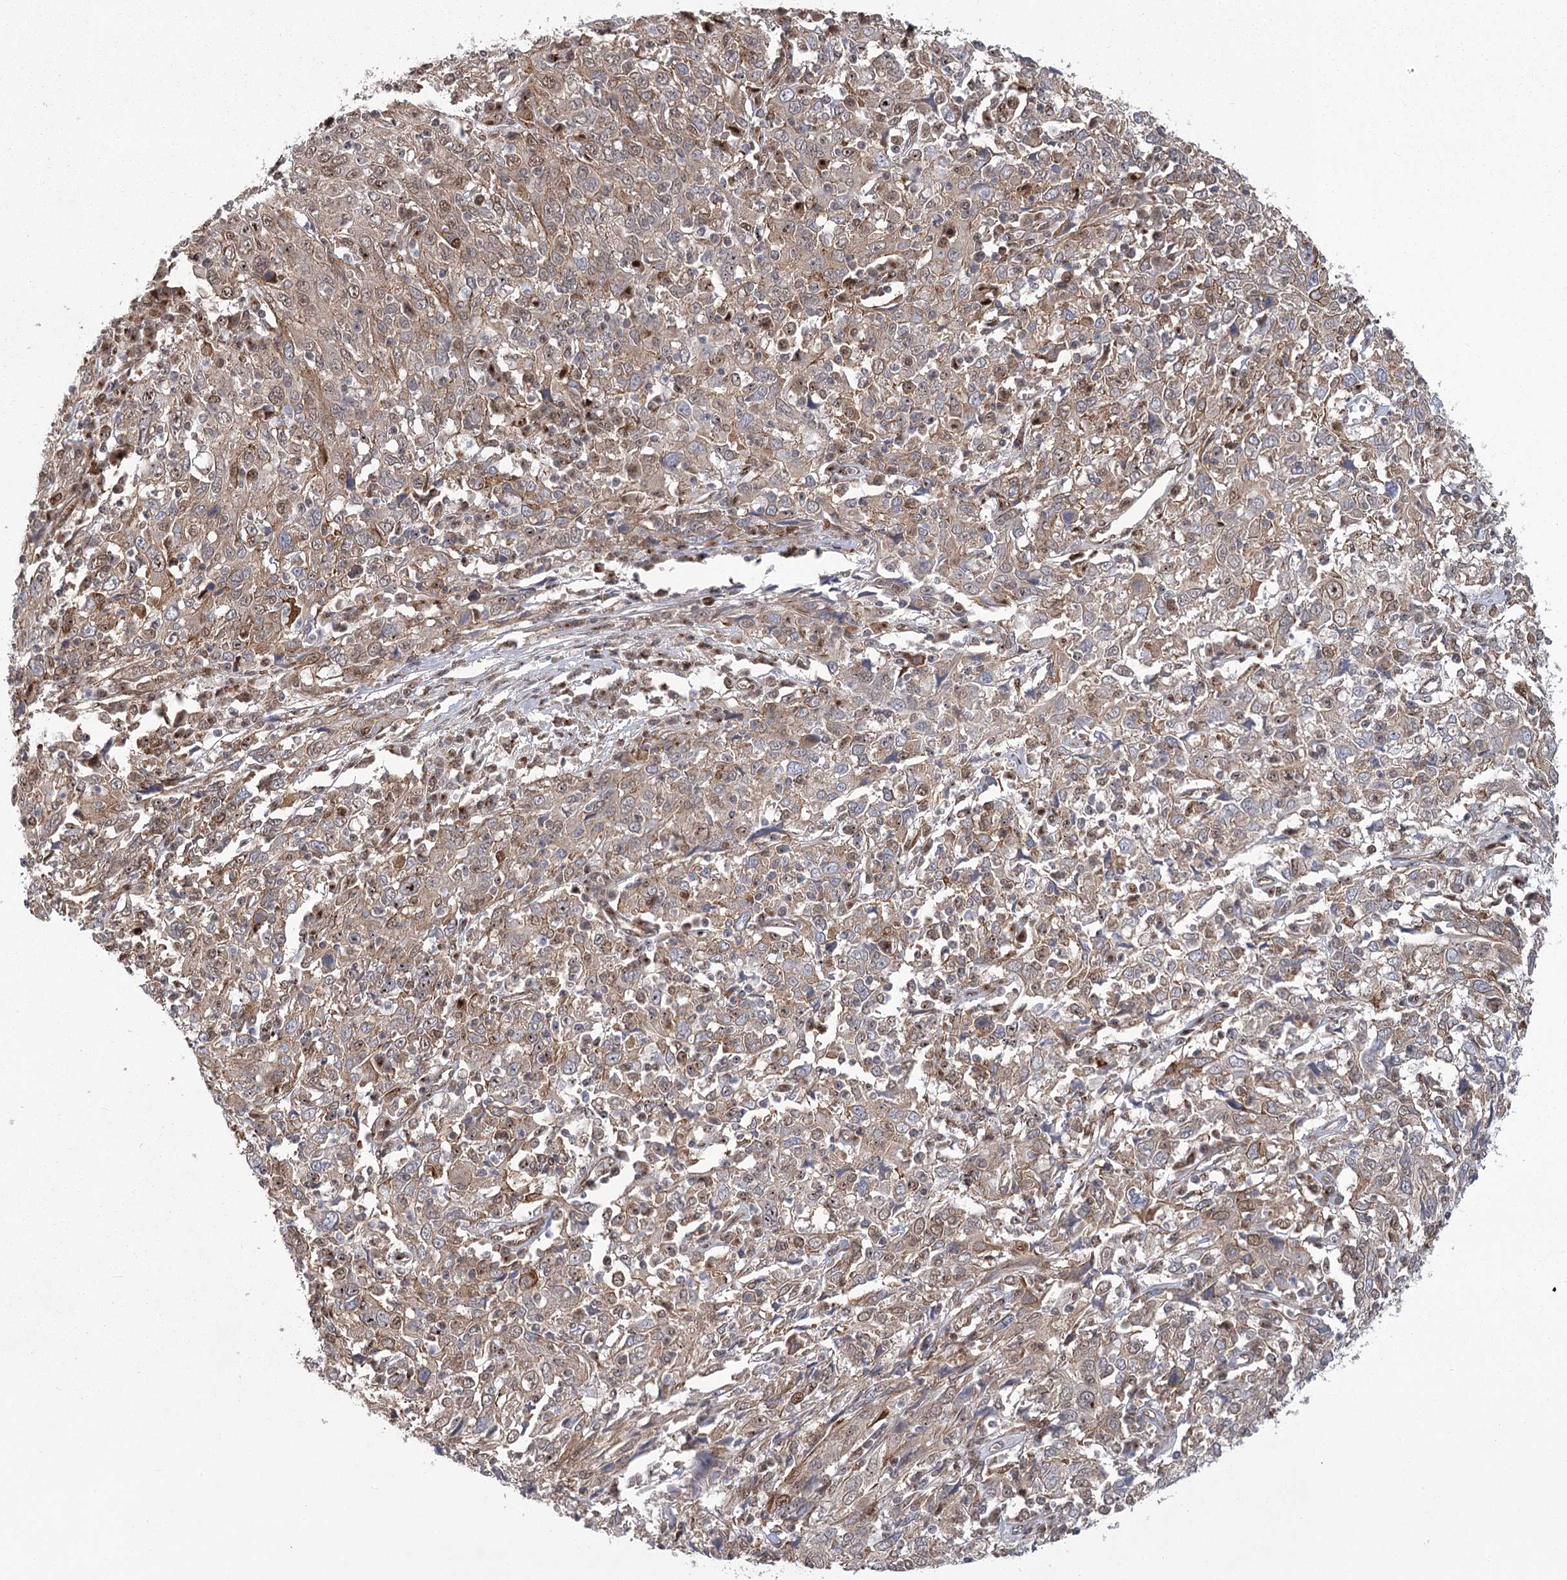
{"staining": {"intensity": "weak", "quantity": ">75%", "location": "cytoplasmic/membranous"}, "tissue": "cervical cancer", "cell_type": "Tumor cells", "image_type": "cancer", "snomed": [{"axis": "morphology", "description": "Squamous cell carcinoma, NOS"}, {"axis": "topography", "description": "Cervix"}], "caption": "Cervical squamous cell carcinoma stained with a brown dye exhibits weak cytoplasmic/membranous positive positivity in approximately >75% of tumor cells.", "gene": "PARM1", "patient": {"sex": "female", "age": 46}}